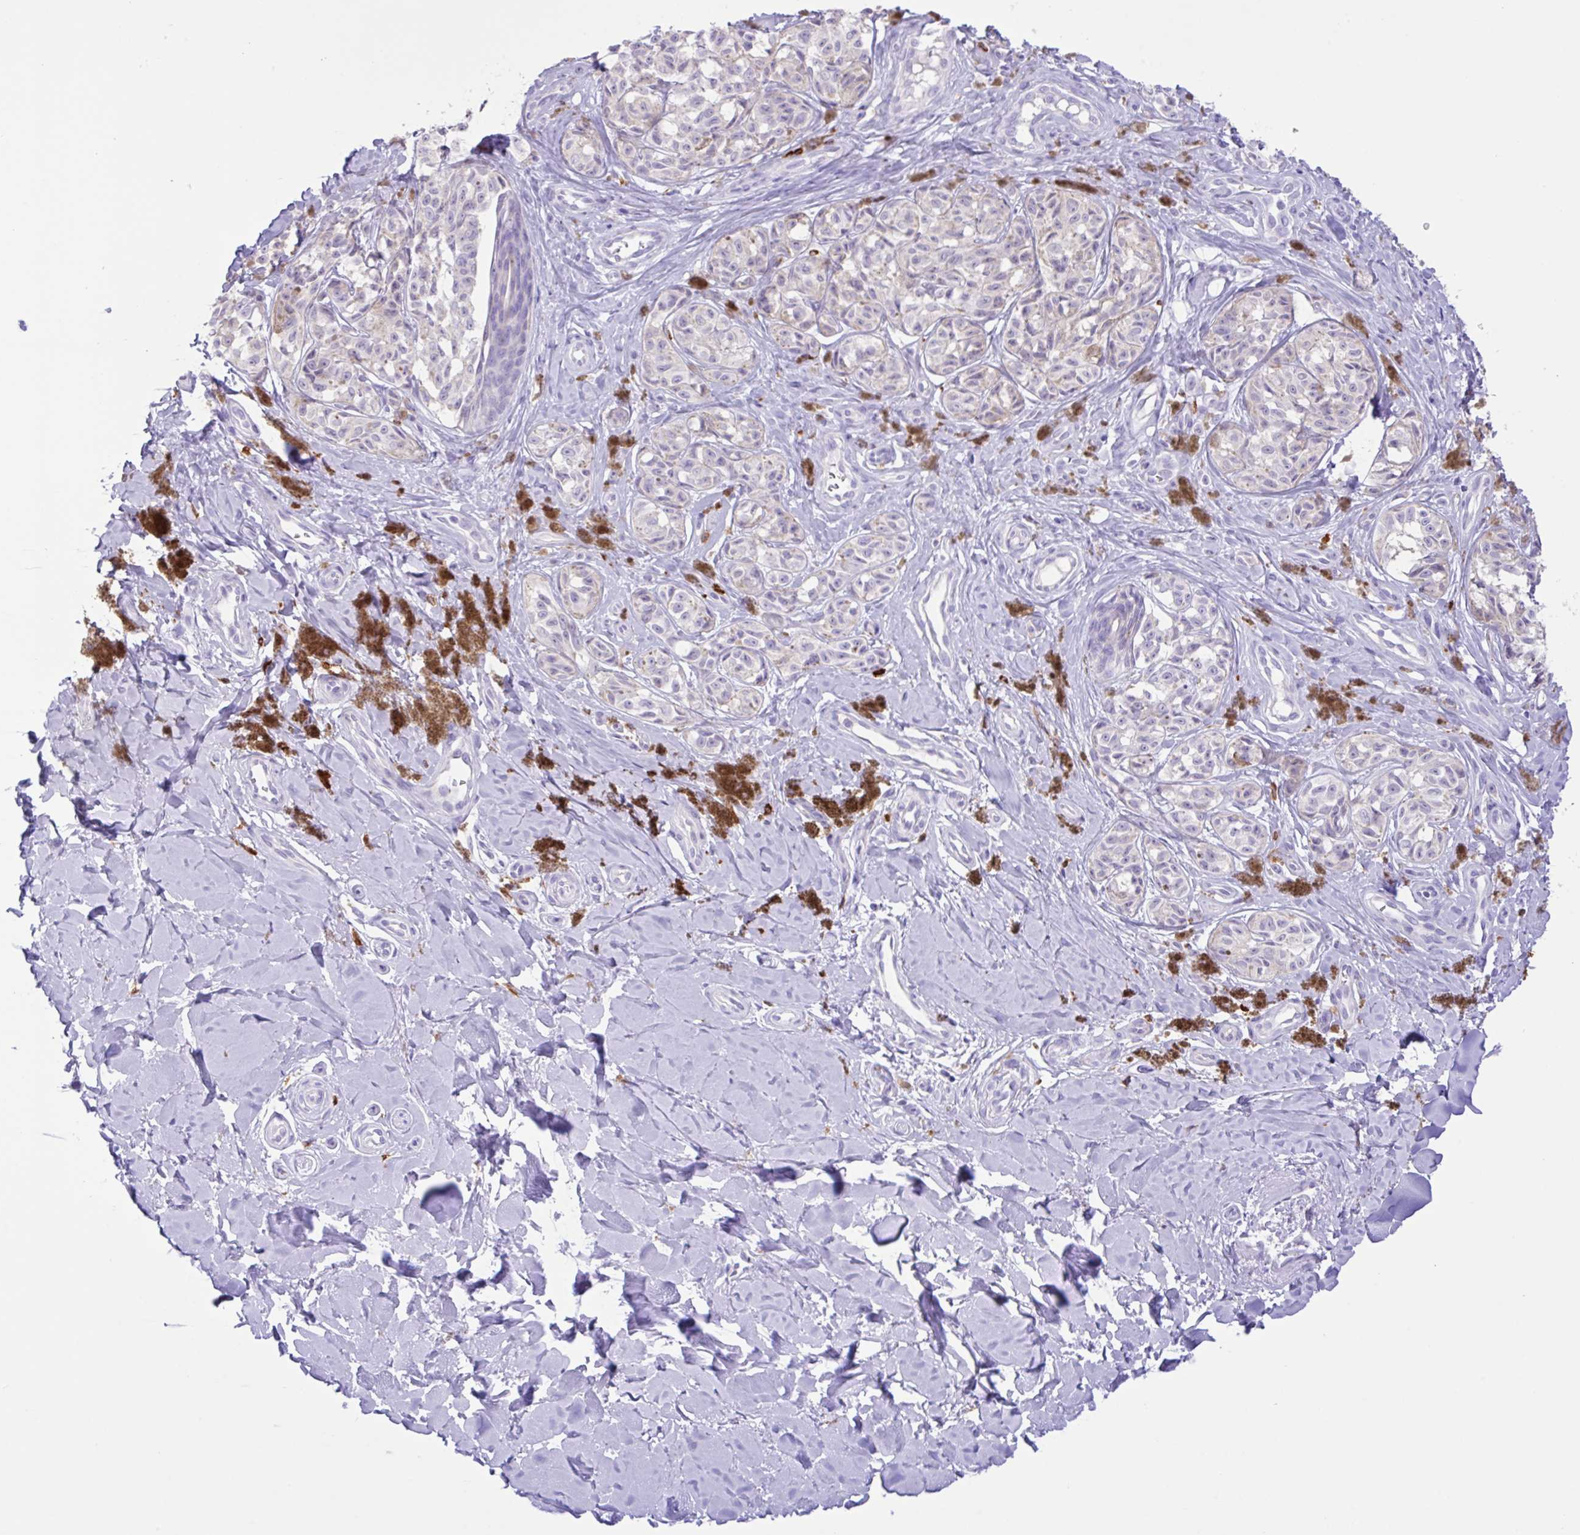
{"staining": {"intensity": "negative", "quantity": "none", "location": "none"}, "tissue": "melanoma", "cell_type": "Tumor cells", "image_type": "cancer", "snomed": [{"axis": "morphology", "description": "Malignant melanoma, NOS"}, {"axis": "topography", "description": "Skin"}], "caption": "Tumor cells show no significant protein positivity in melanoma.", "gene": "CST11", "patient": {"sex": "female", "age": 65}}